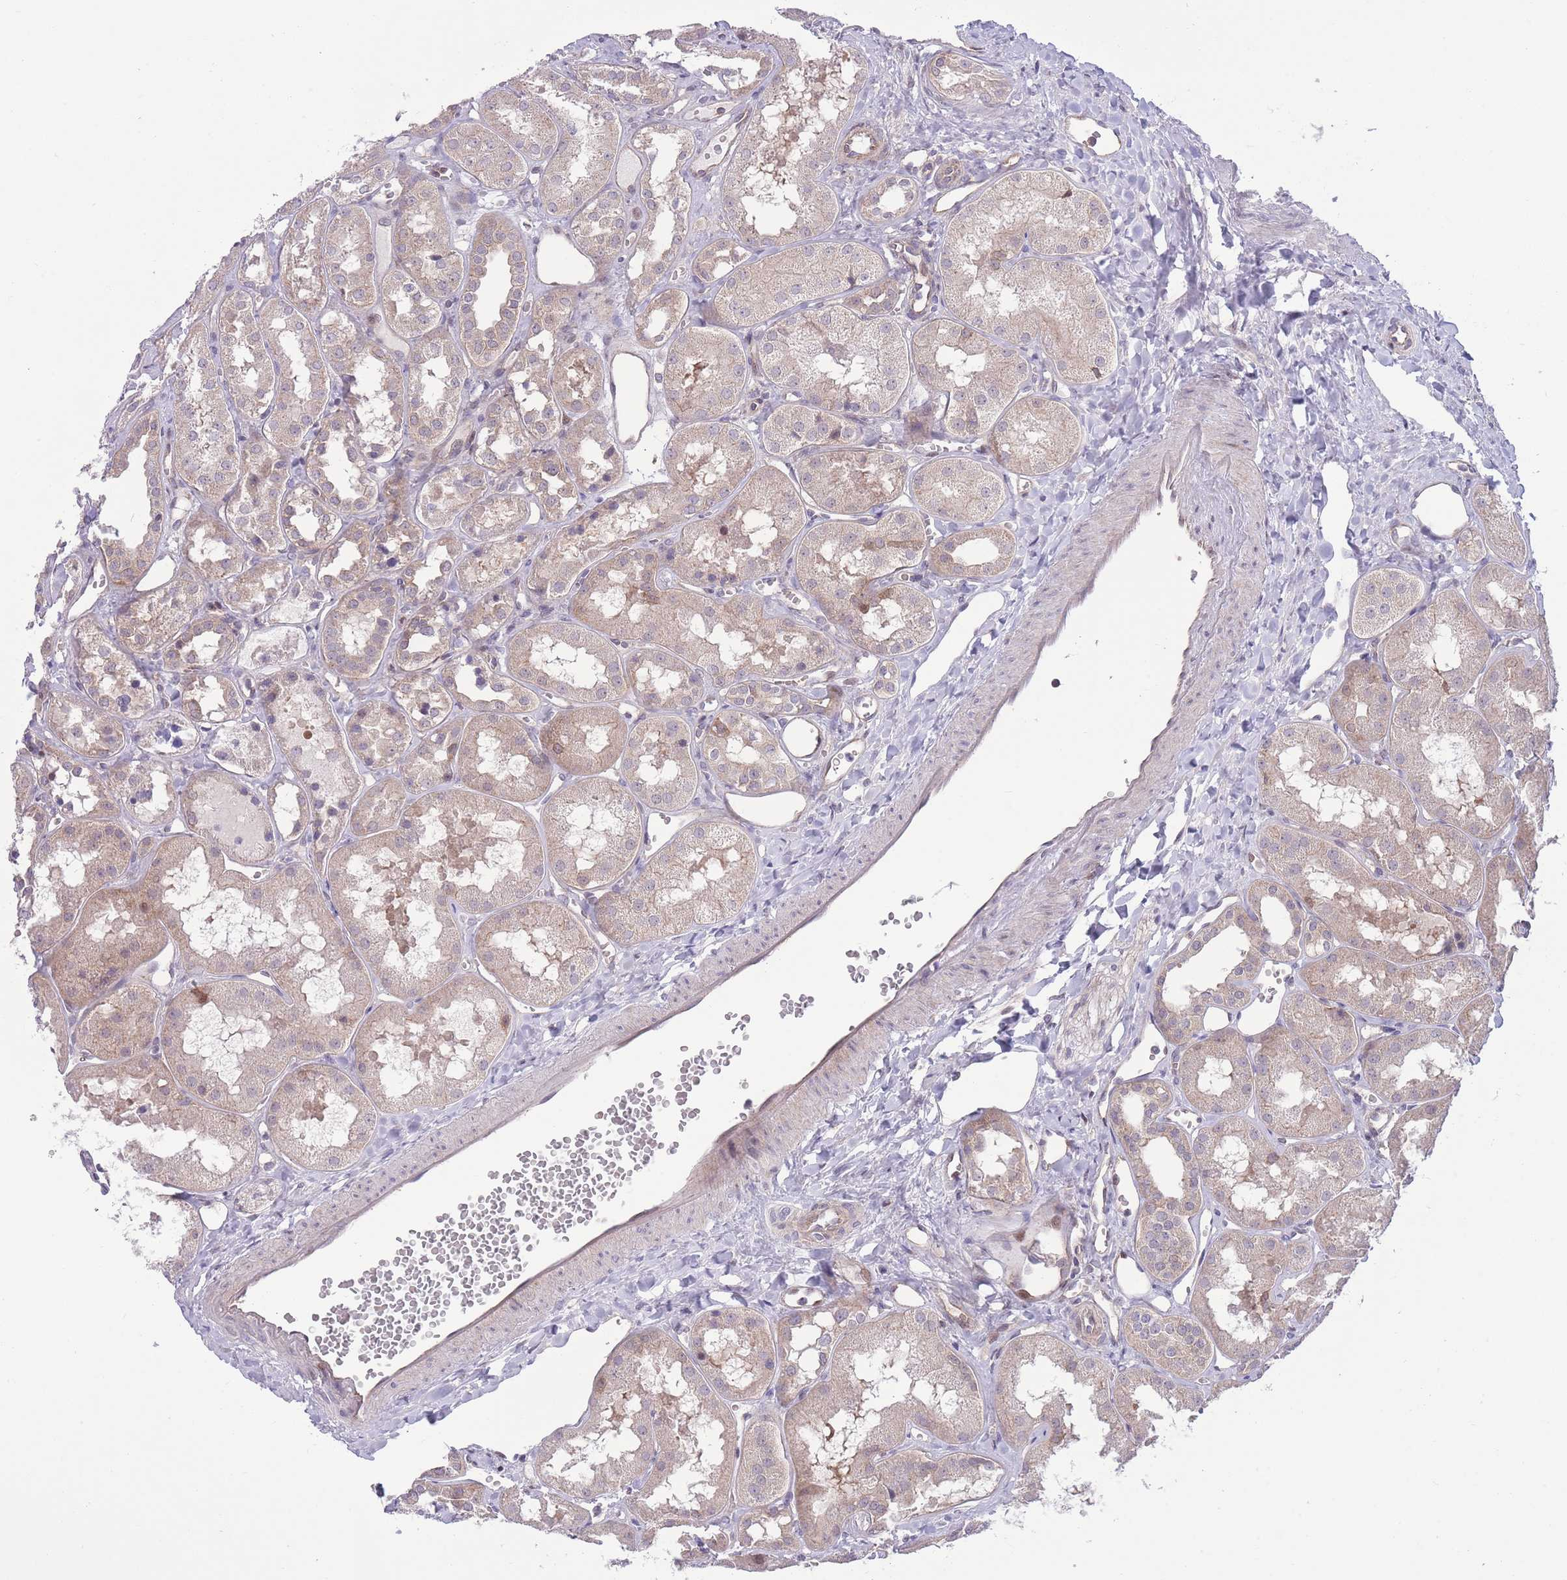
{"staining": {"intensity": "weak", "quantity": "25%-75%", "location": "cytoplasmic/membranous"}, "tissue": "kidney", "cell_type": "Cells in glomeruli", "image_type": "normal", "snomed": [{"axis": "morphology", "description": "Normal tissue, NOS"}, {"axis": "topography", "description": "Kidney"}], "caption": "Brown immunohistochemical staining in unremarkable human kidney exhibits weak cytoplasmic/membranous expression in about 25%-75% of cells in glomeruli.", "gene": "RIC8A", "patient": {"sex": "male", "age": 16}}